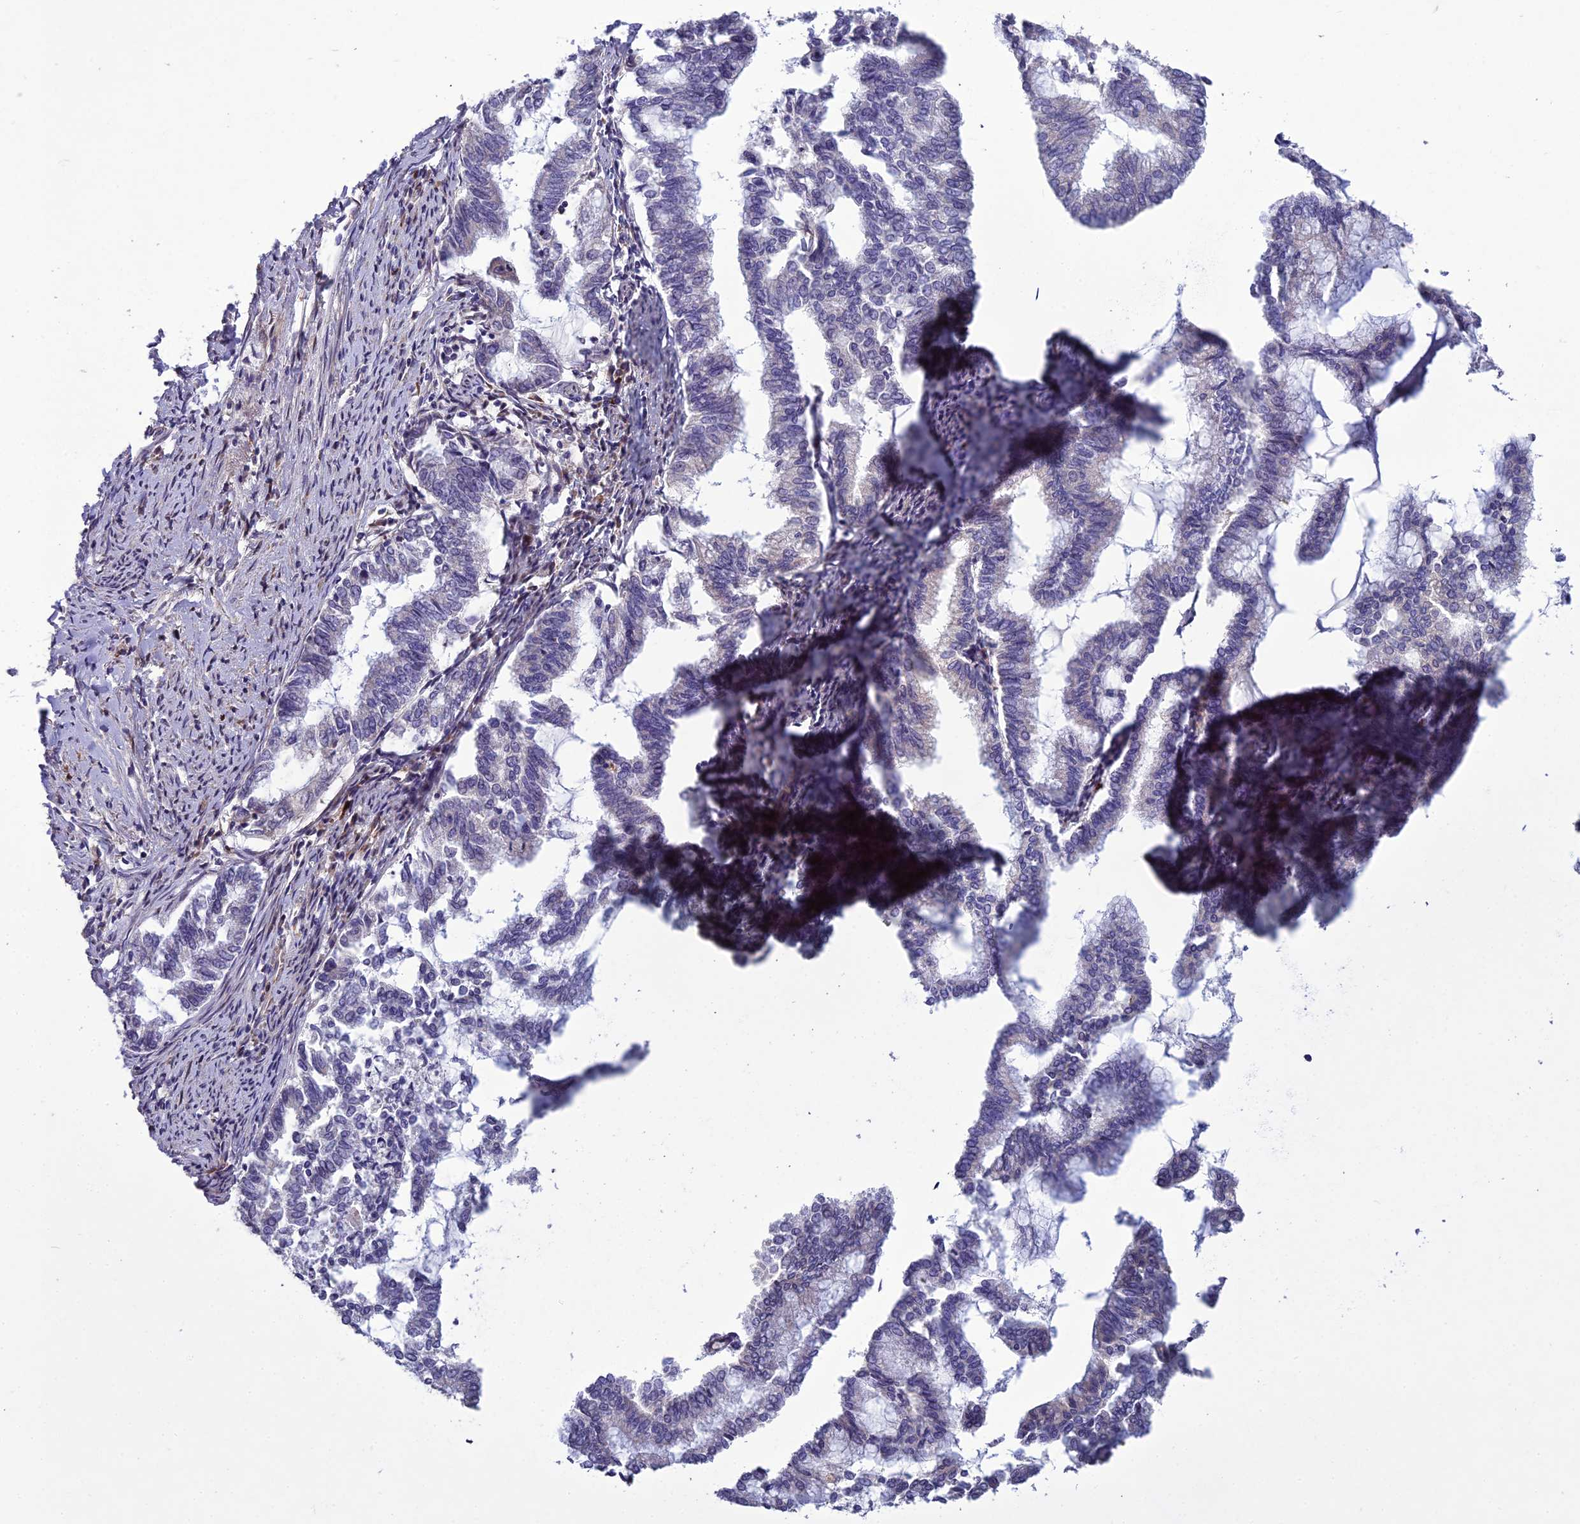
{"staining": {"intensity": "negative", "quantity": "none", "location": "none"}, "tissue": "endometrial cancer", "cell_type": "Tumor cells", "image_type": "cancer", "snomed": [{"axis": "morphology", "description": "Adenocarcinoma, NOS"}, {"axis": "topography", "description": "Endometrium"}], "caption": "Tumor cells show no significant protein expression in endometrial cancer (adenocarcinoma).", "gene": "ADIPOR2", "patient": {"sex": "female", "age": 79}}